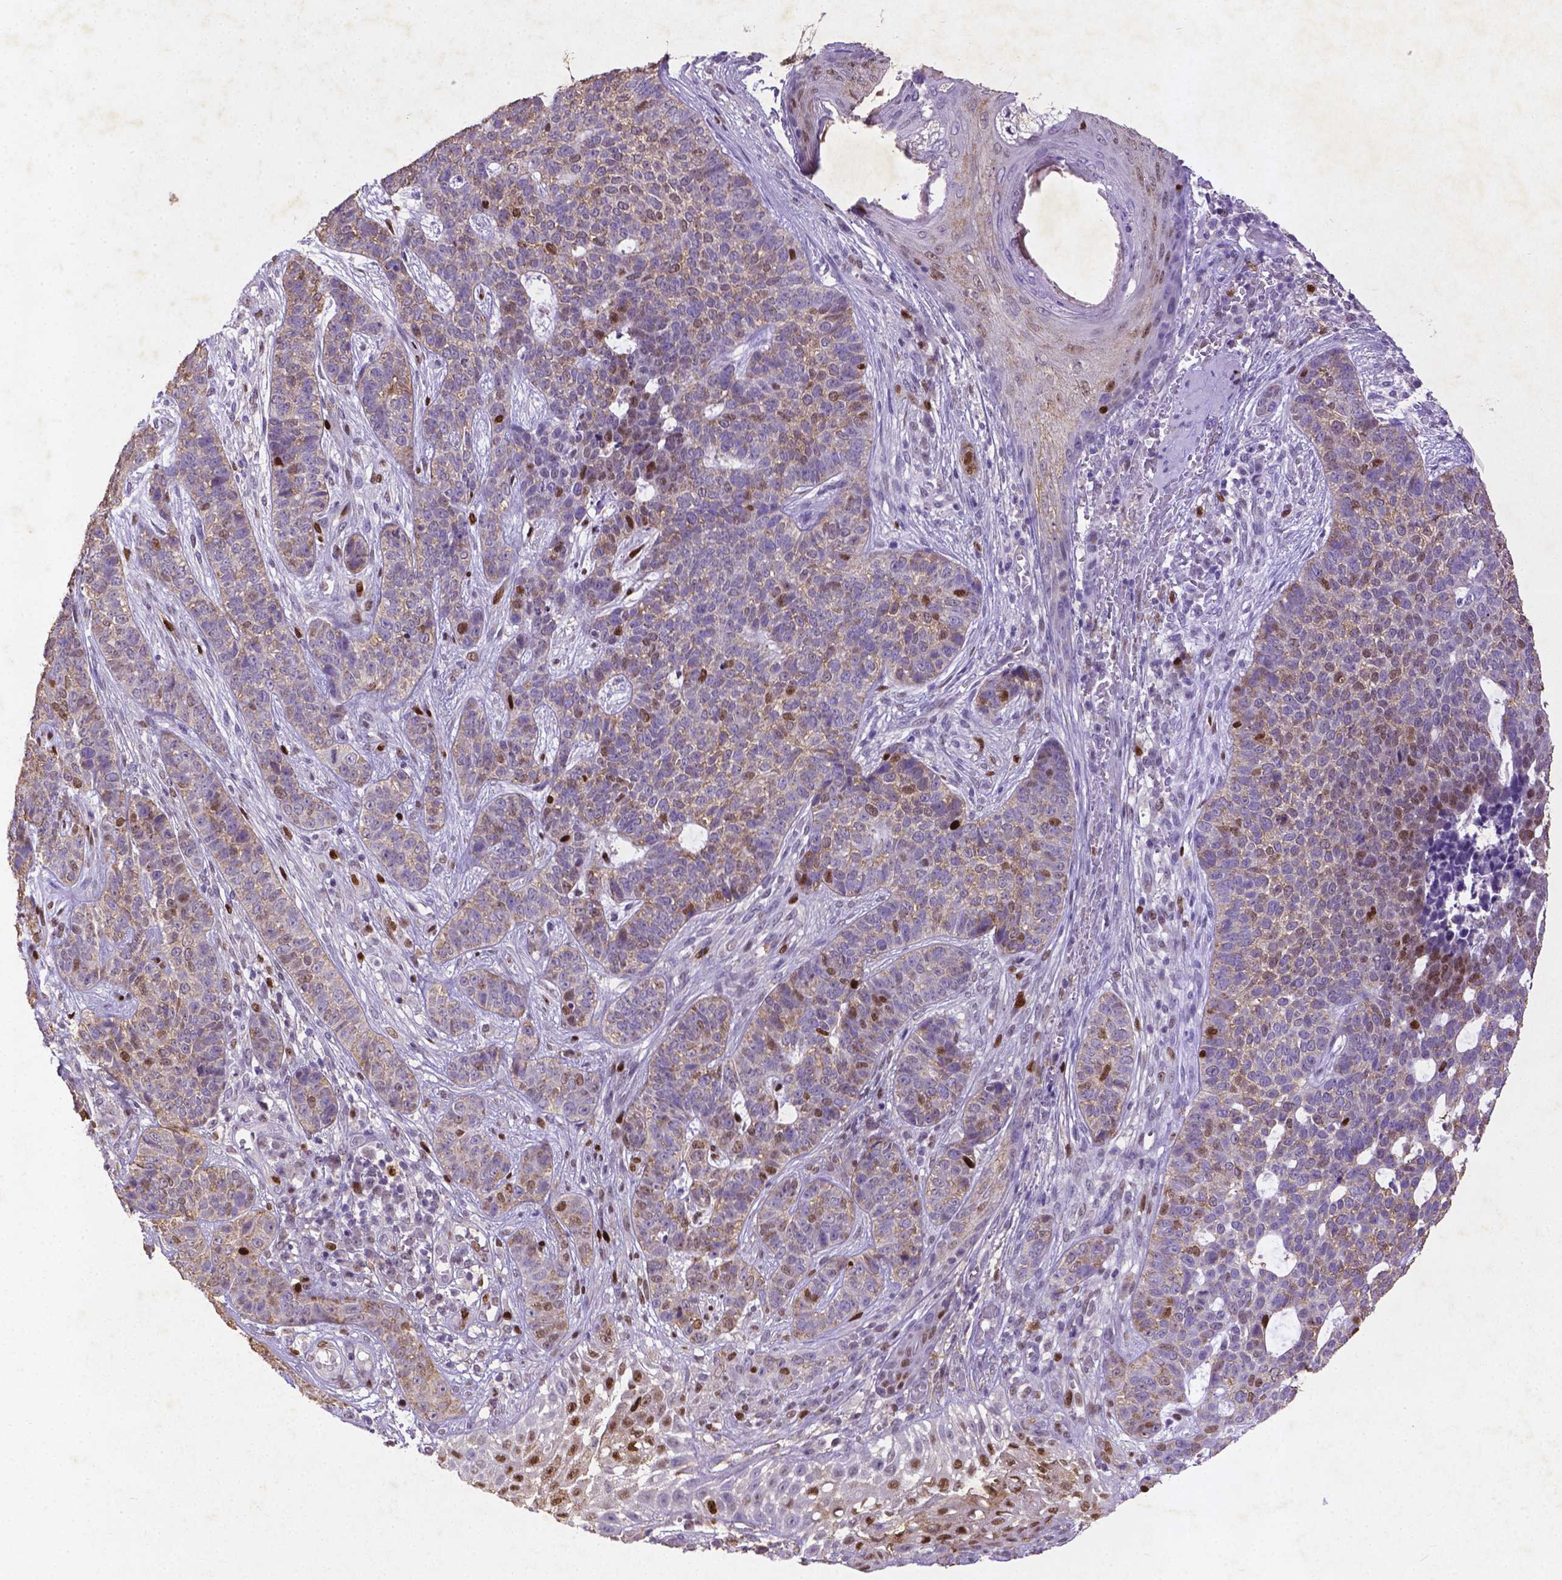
{"staining": {"intensity": "strong", "quantity": "<25%", "location": "nuclear"}, "tissue": "skin cancer", "cell_type": "Tumor cells", "image_type": "cancer", "snomed": [{"axis": "morphology", "description": "Basal cell carcinoma"}, {"axis": "topography", "description": "Skin"}], "caption": "This image reveals immunohistochemistry (IHC) staining of skin basal cell carcinoma, with medium strong nuclear staining in approximately <25% of tumor cells.", "gene": "CDKN1A", "patient": {"sex": "female", "age": 69}}